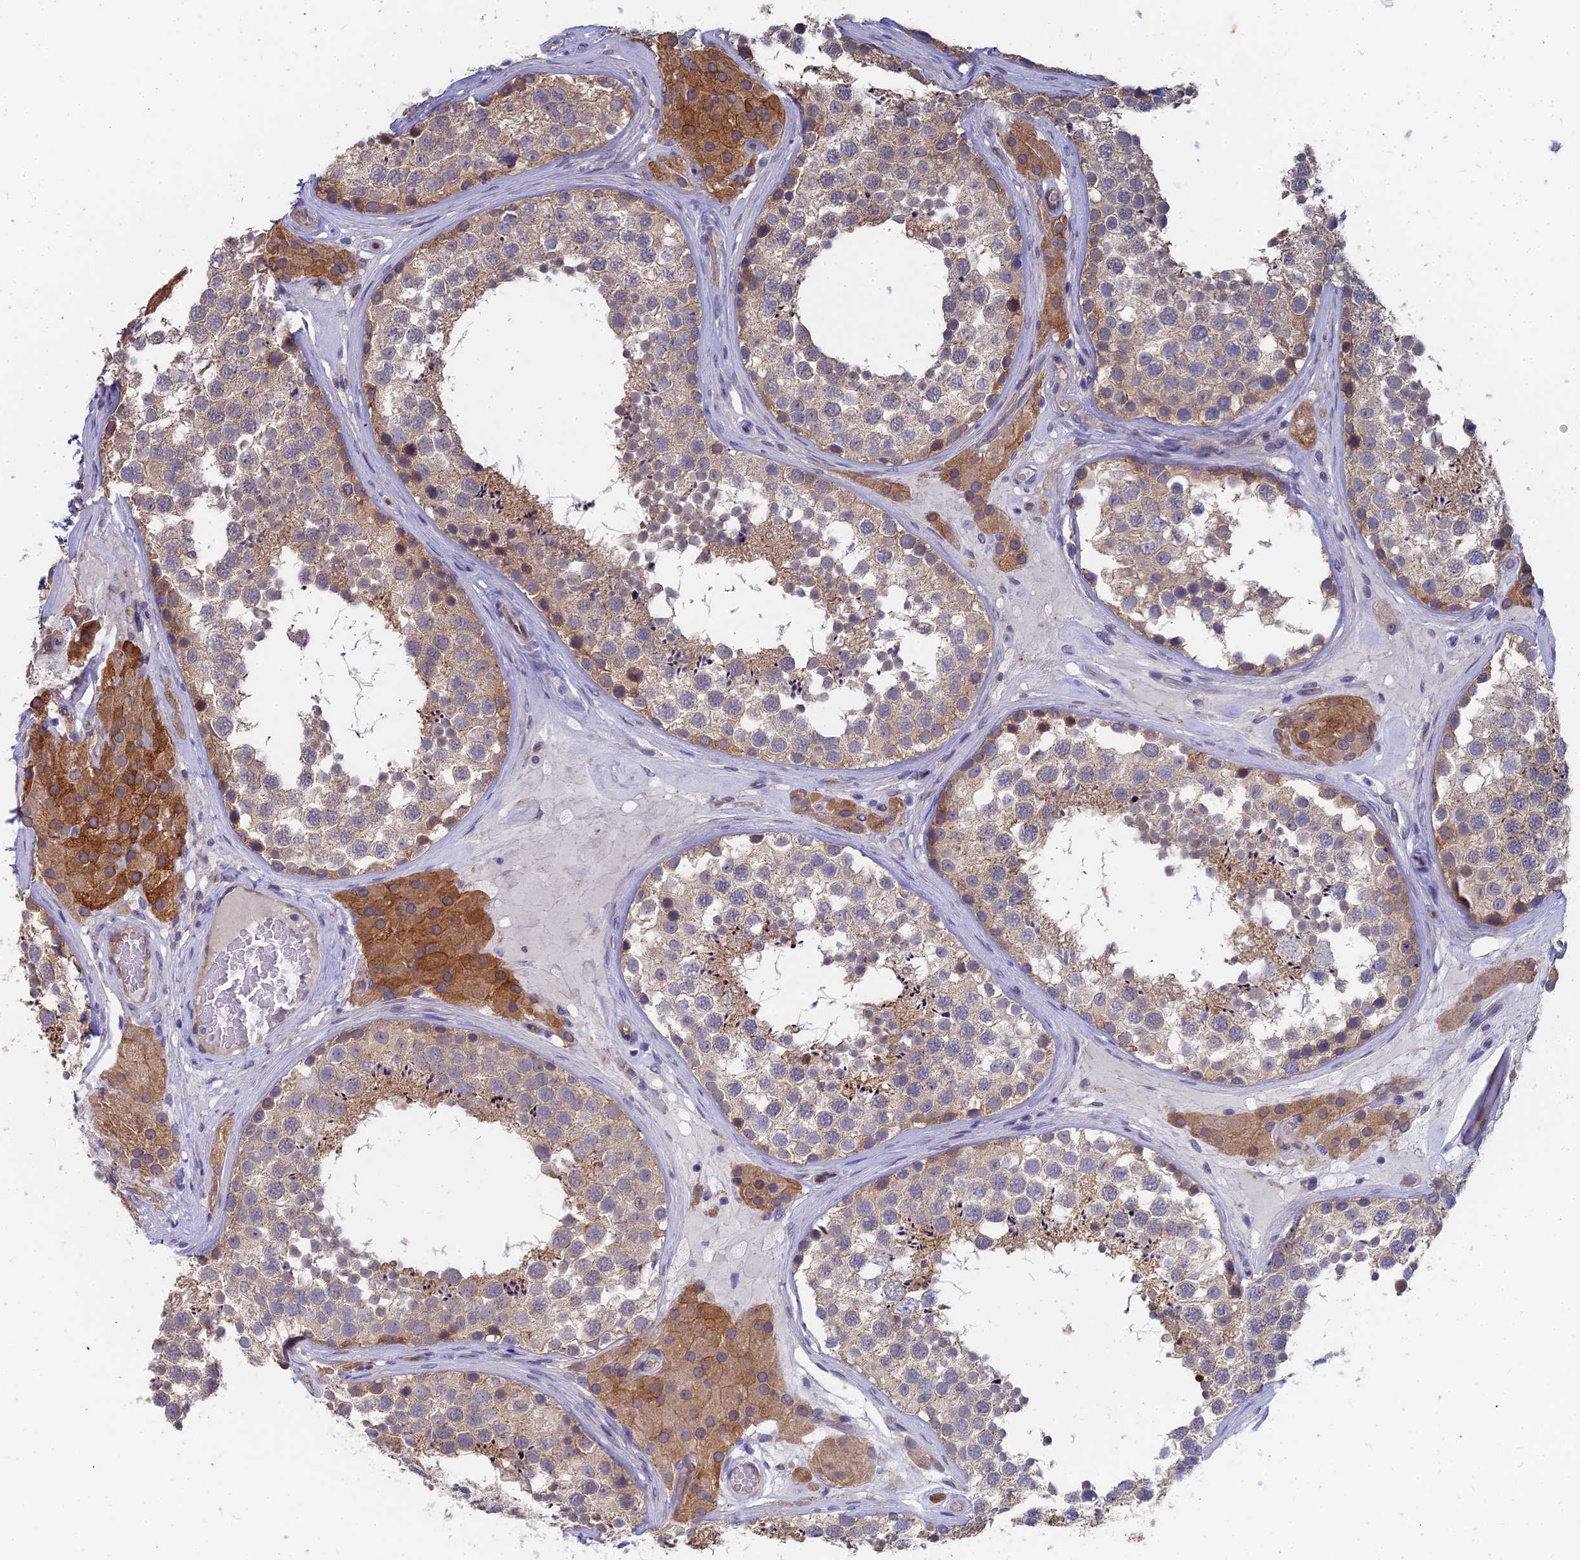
{"staining": {"intensity": "moderate", "quantity": ">75%", "location": "cytoplasmic/membranous"}, "tissue": "testis", "cell_type": "Cells in seminiferous ducts", "image_type": "normal", "snomed": [{"axis": "morphology", "description": "Normal tissue, NOS"}, {"axis": "topography", "description": "Testis"}], "caption": "Brown immunohistochemical staining in benign testis demonstrates moderate cytoplasmic/membranous expression in approximately >75% of cells in seminiferous ducts. (DAB IHC, brown staining for protein, blue staining for nuclei).", "gene": "RDX", "patient": {"sex": "male", "age": 46}}